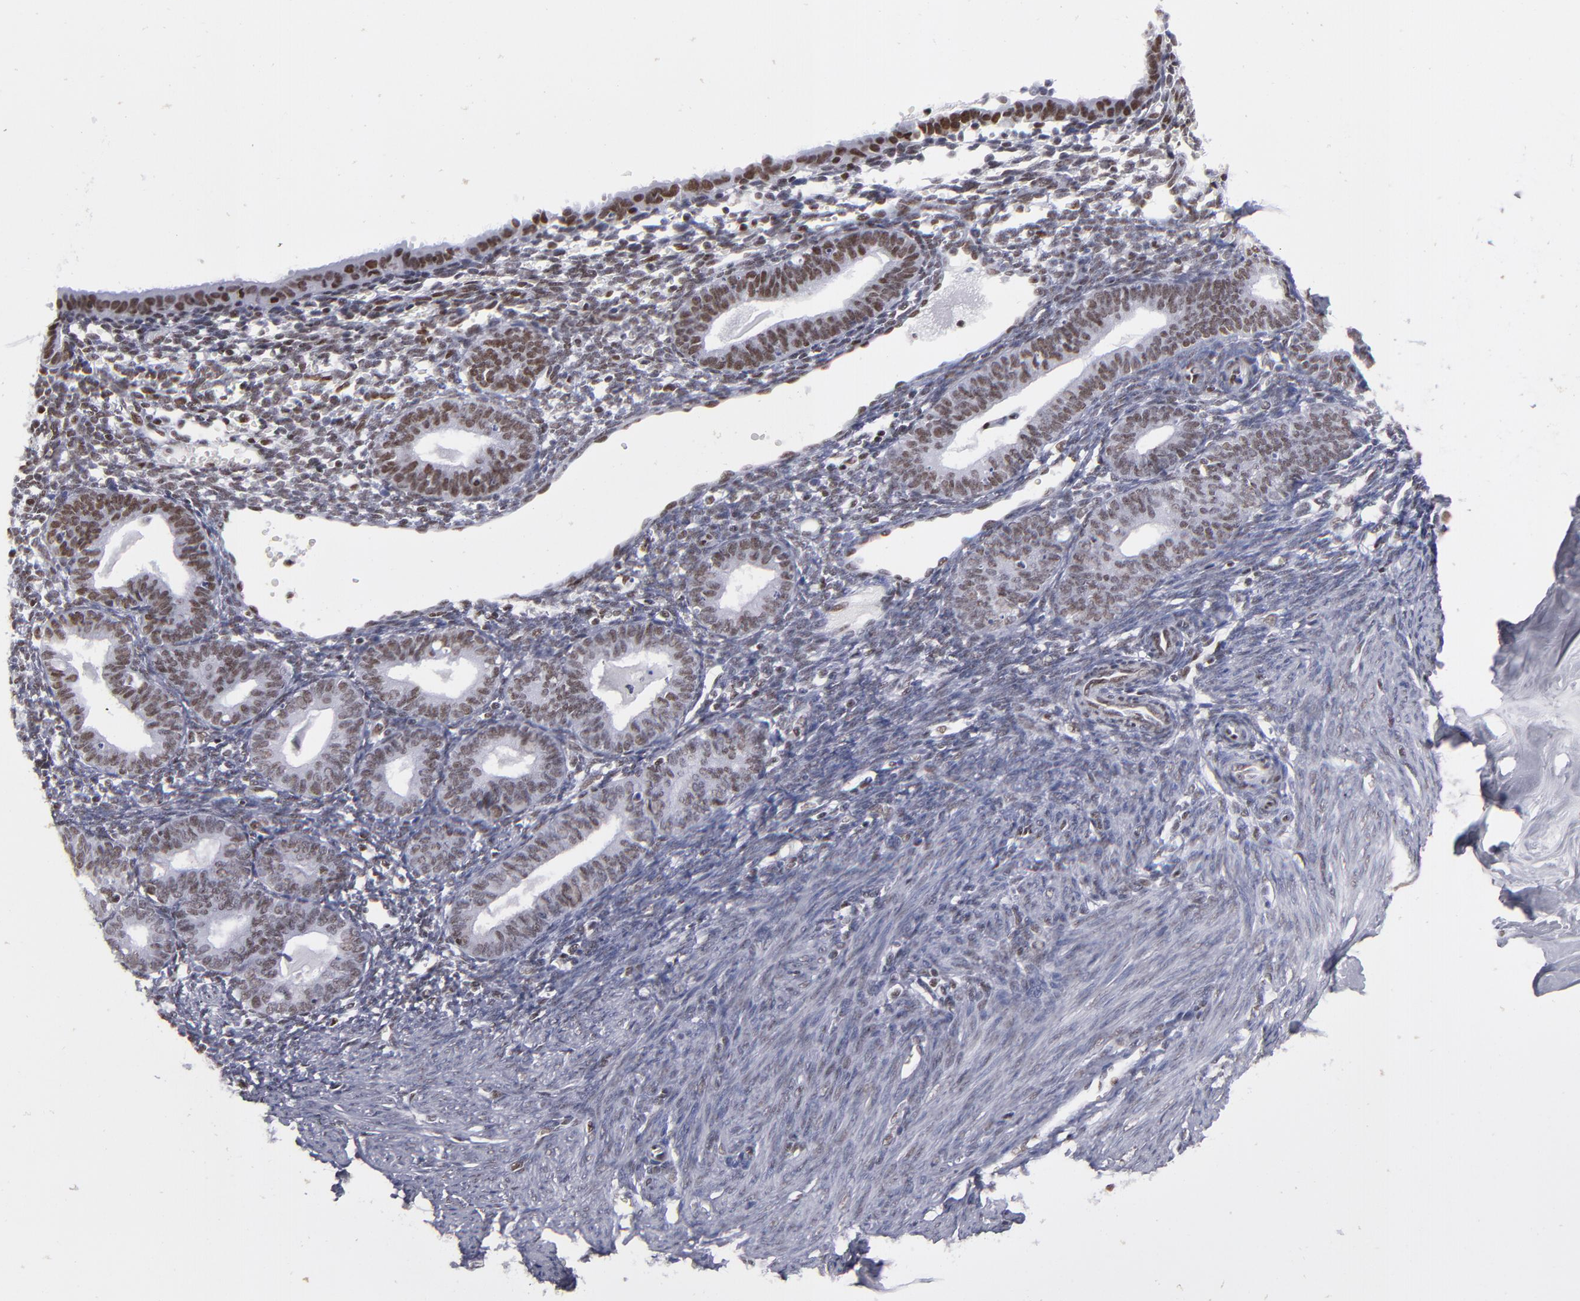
{"staining": {"intensity": "weak", "quantity": "<25%", "location": "nuclear"}, "tissue": "endometrium", "cell_type": "Cells in endometrial stroma", "image_type": "normal", "snomed": [{"axis": "morphology", "description": "Normal tissue, NOS"}, {"axis": "topography", "description": "Endometrium"}], "caption": "Immunohistochemistry of benign human endometrium exhibits no staining in cells in endometrial stroma.", "gene": "TERF2", "patient": {"sex": "female", "age": 61}}